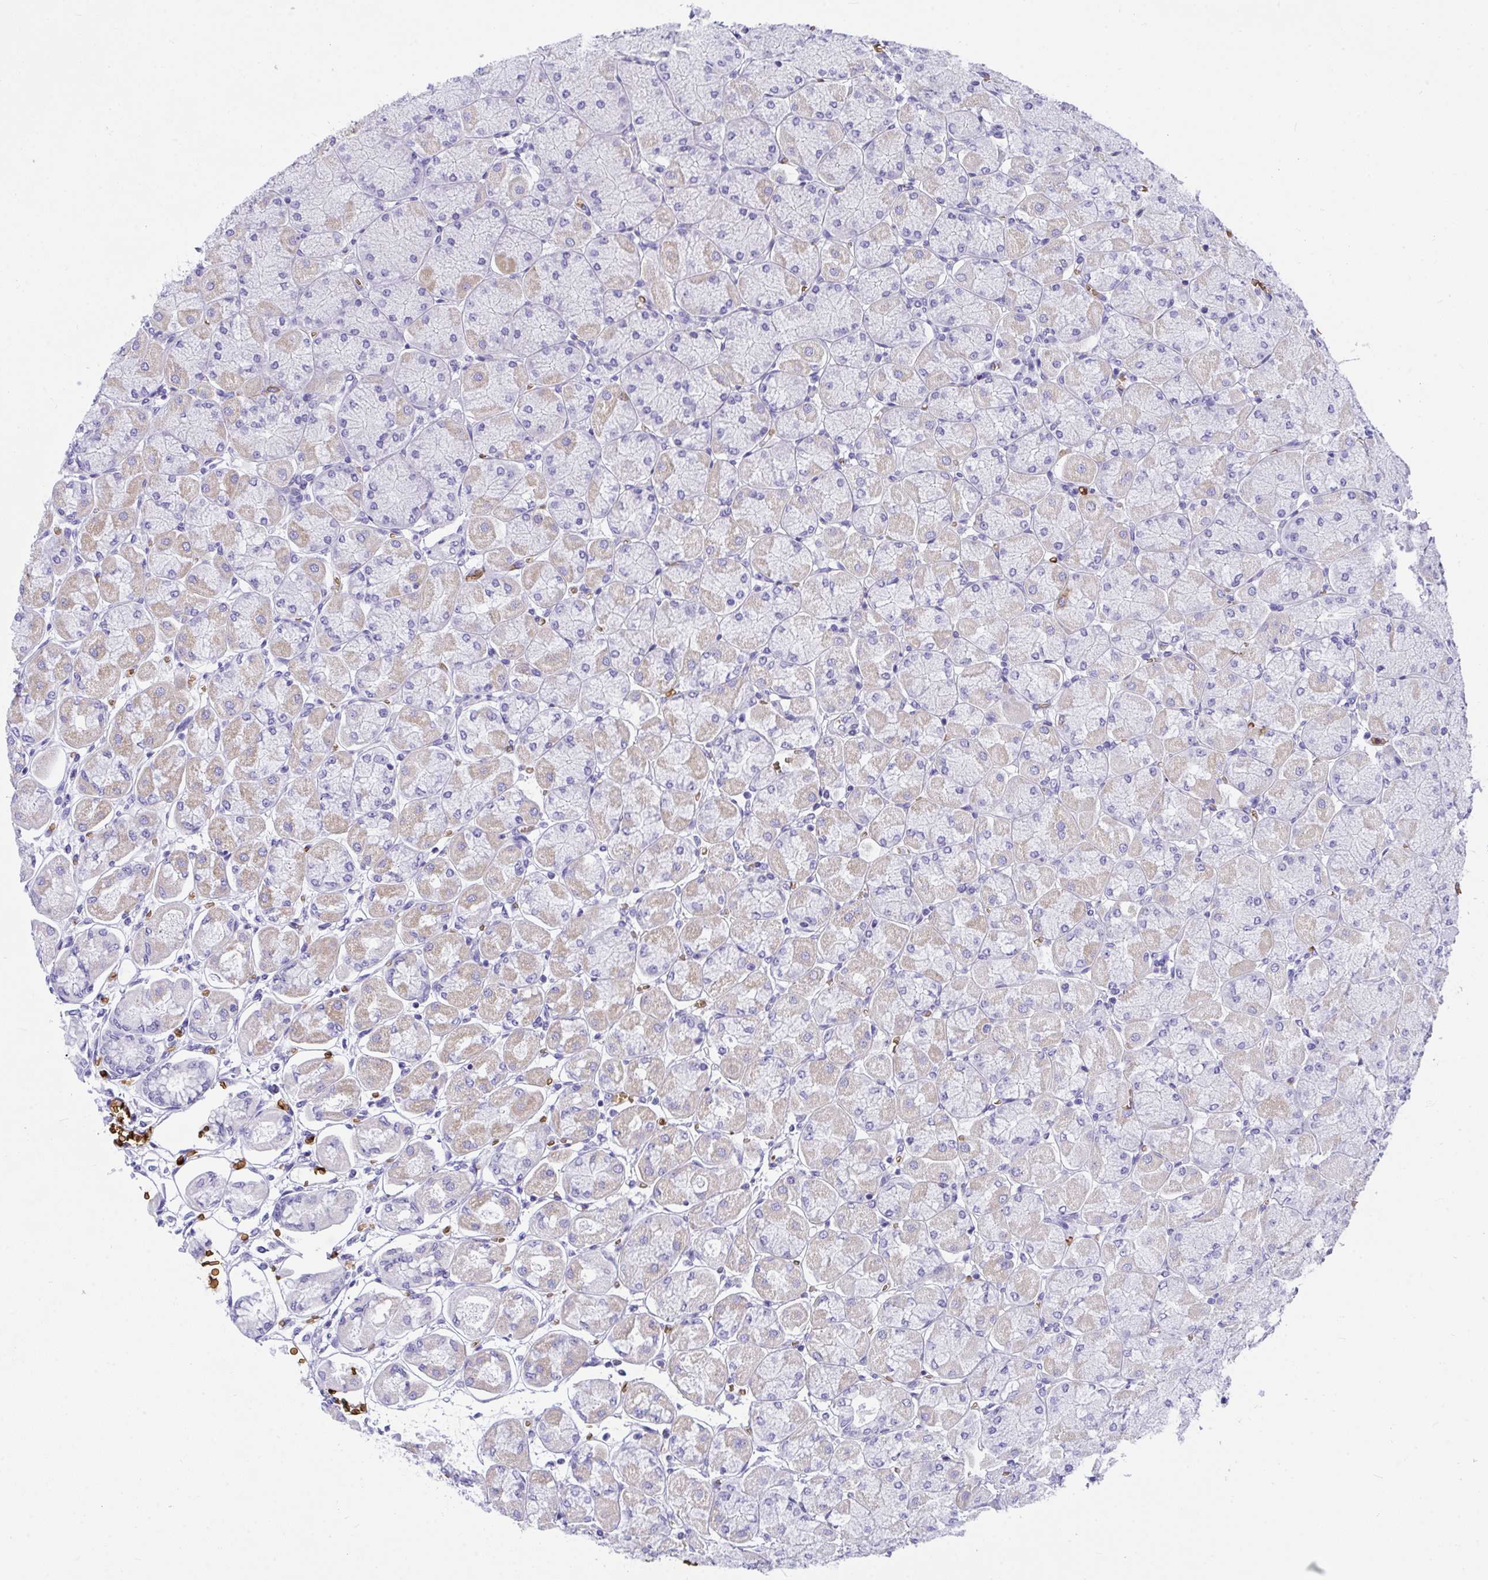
{"staining": {"intensity": "weak", "quantity": "<25%", "location": "cytoplasmic/membranous"}, "tissue": "stomach", "cell_type": "Glandular cells", "image_type": "normal", "snomed": [{"axis": "morphology", "description": "Normal tissue, NOS"}, {"axis": "topography", "description": "Stomach, upper"}], "caption": "There is no significant staining in glandular cells of stomach. (Stains: DAB immunohistochemistry (IHC) with hematoxylin counter stain, Microscopy: brightfield microscopy at high magnification).", "gene": "ANK1", "patient": {"sex": "female", "age": 56}}